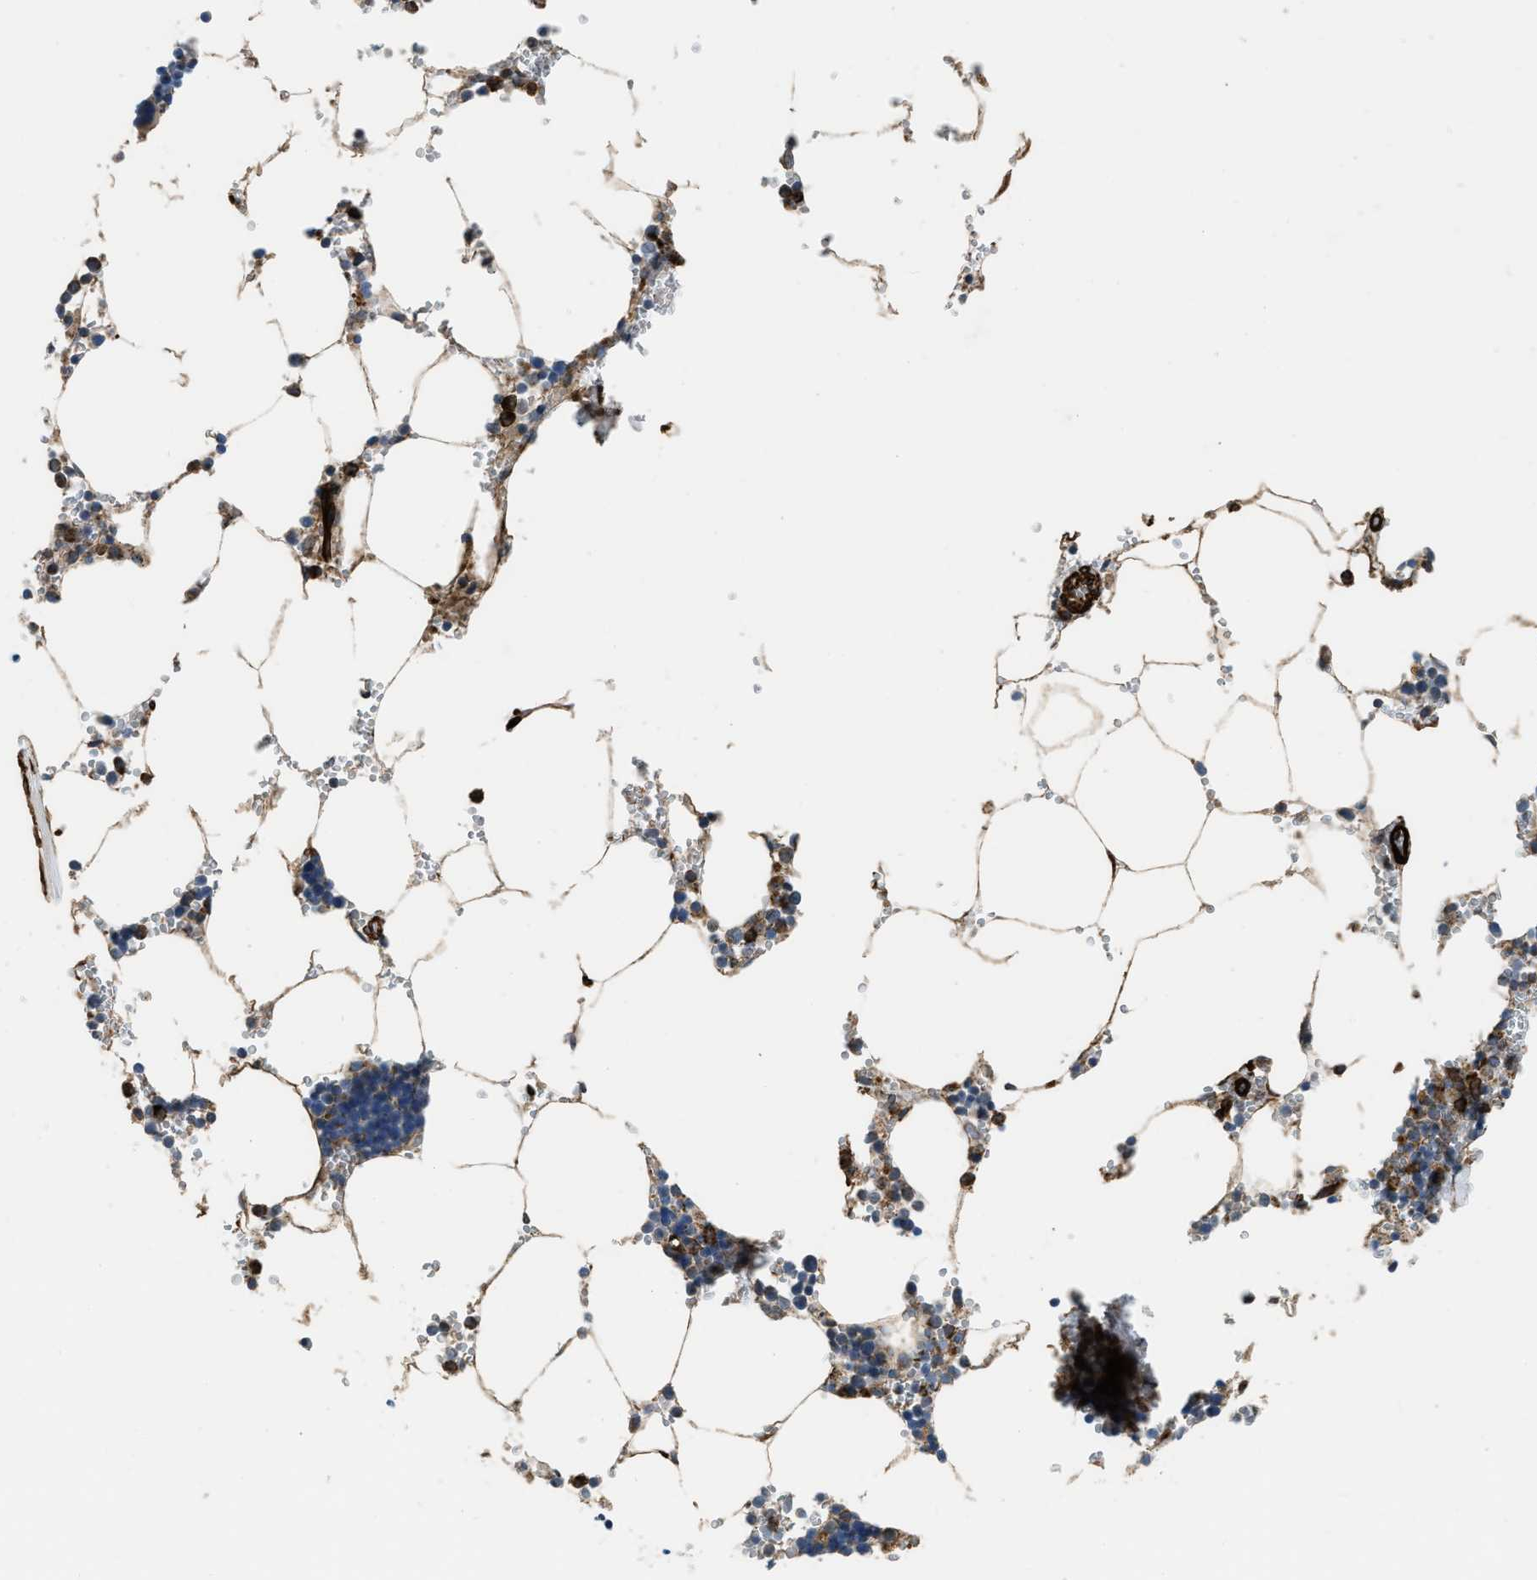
{"staining": {"intensity": "strong", "quantity": "<25%", "location": "cytoplasmic/membranous"}, "tissue": "bone marrow", "cell_type": "Hematopoietic cells", "image_type": "normal", "snomed": [{"axis": "morphology", "description": "Normal tissue, NOS"}, {"axis": "topography", "description": "Bone marrow"}], "caption": "Protein expression analysis of benign human bone marrow reveals strong cytoplasmic/membranous positivity in about <25% of hematopoietic cells. (brown staining indicates protein expression, while blue staining denotes nuclei).", "gene": "GSDME", "patient": {"sex": "male", "age": 70}}